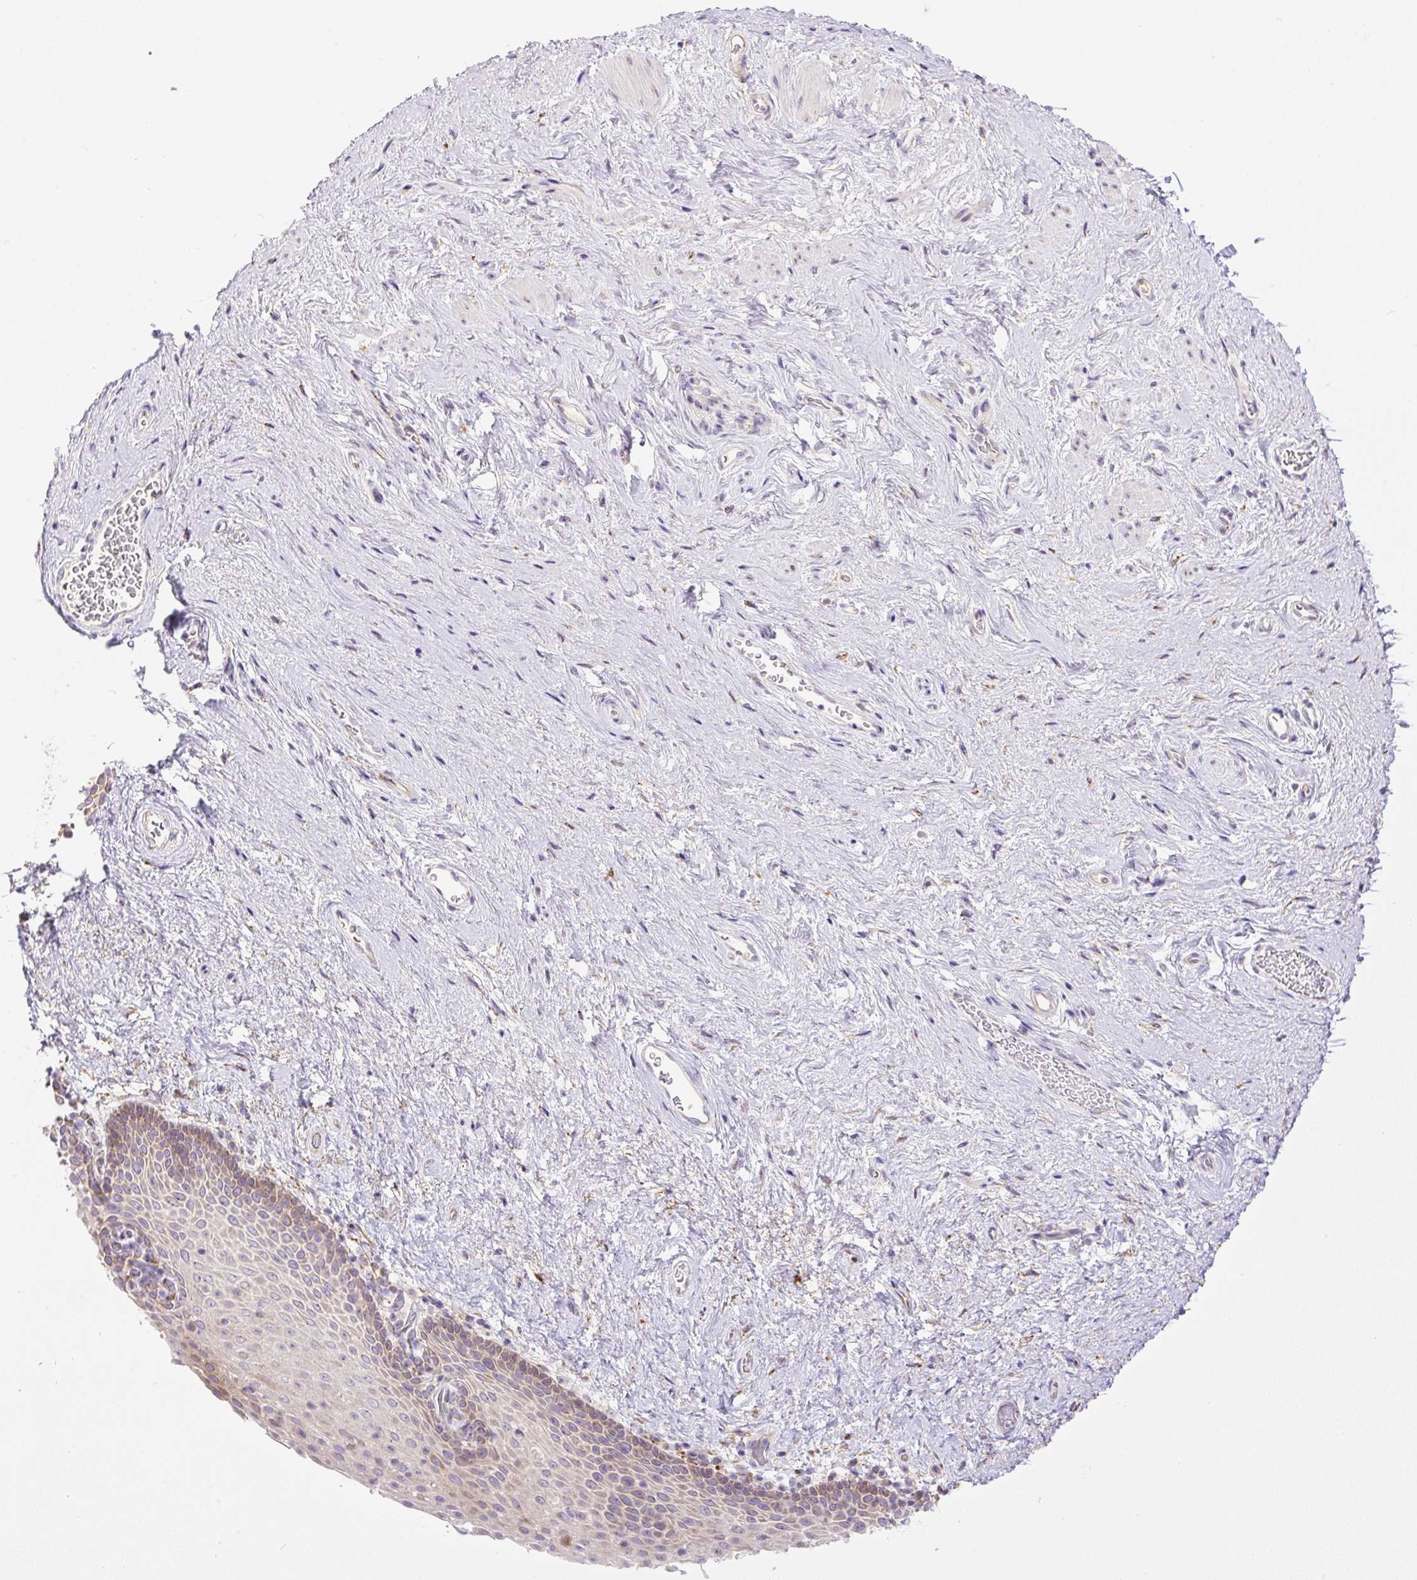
{"staining": {"intensity": "weak", "quantity": "25%-75%", "location": "cytoplasmic/membranous"}, "tissue": "vagina", "cell_type": "Squamous epithelial cells", "image_type": "normal", "snomed": [{"axis": "morphology", "description": "Normal tissue, NOS"}, {"axis": "topography", "description": "Vagina"}], "caption": "Protein staining exhibits weak cytoplasmic/membranous expression in about 25%-75% of squamous epithelial cells in normal vagina.", "gene": "POFUT1", "patient": {"sex": "female", "age": 61}}